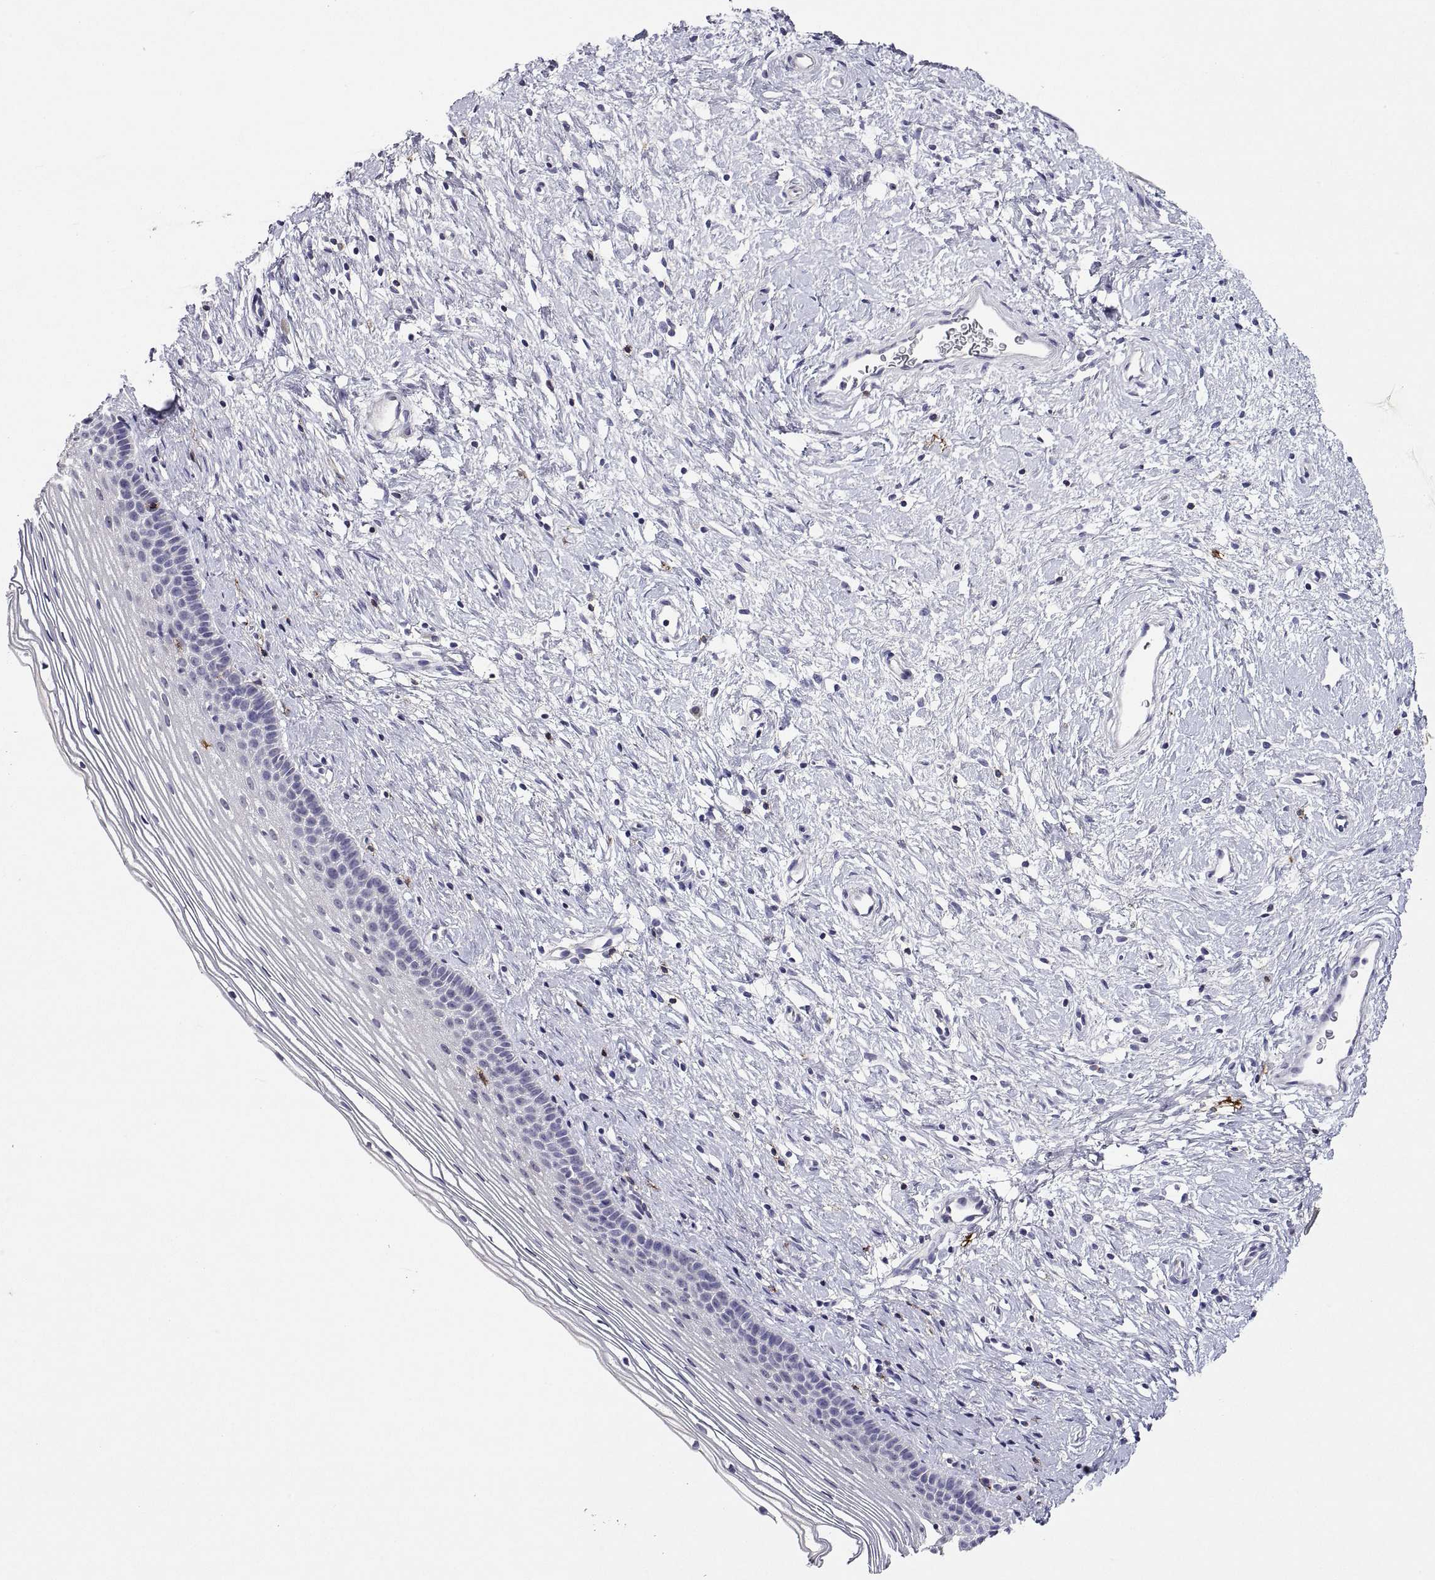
{"staining": {"intensity": "negative", "quantity": "none", "location": "none"}, "tissue": "cervix", "cell_type": "Glandular cells", "image_type": "normal", "snomed": [{"axis": "morphology", "description": "Normal tissue, NOS"}, {"axis": "topography", "description": "Cervix"}], "caption": "DAB immunohistochemical staining of unremarkable human cervix displays no significant staining in glandular cells. Nuclei are stained in blue.", "gene": "MS4A1", "patient": {"sex": "female", "age": 39}}